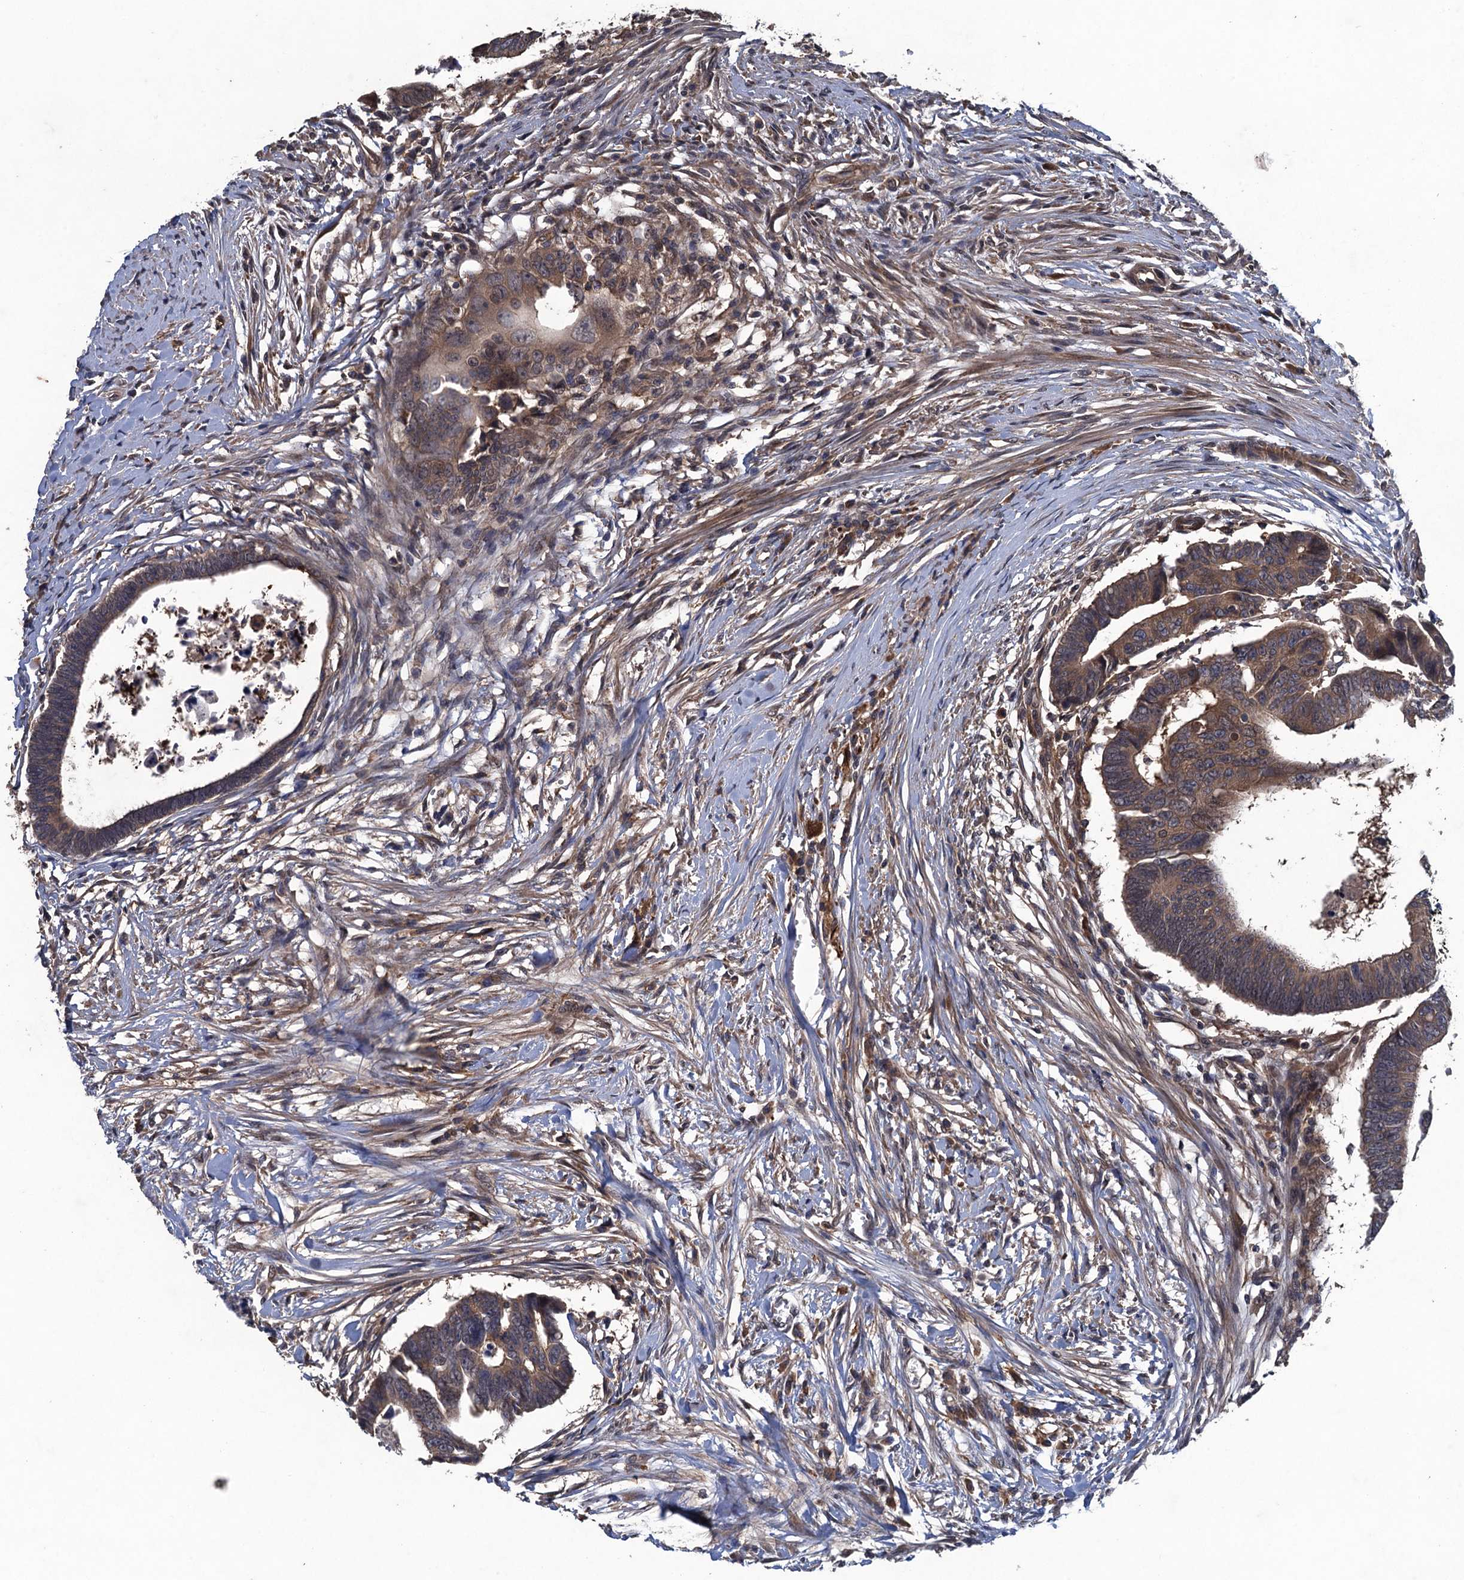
{"staining": {"intensity": "moderate", "quantity": ">75%", "location": "cytoplasmic/membranous"}, "tissue": "colorectal cancer", "cell_type": "Tumor cells", "image_type": "cancer", "snomed": [{"axis": "morphology", "description": "Adenocarcinoma, NOS"}, {"axis": "topography", "description": "Rectum"}], "caption": "Immunohistochemistry histopathology image of adenocarcinoma (colorectal) stained for a protein (brown), which shows medium levels of moderate cytoplasmic/membranous positivity in about >75% of tumor cells.", "gene": "CNTN5", "patient": {"sex": "female", "age": 65}}